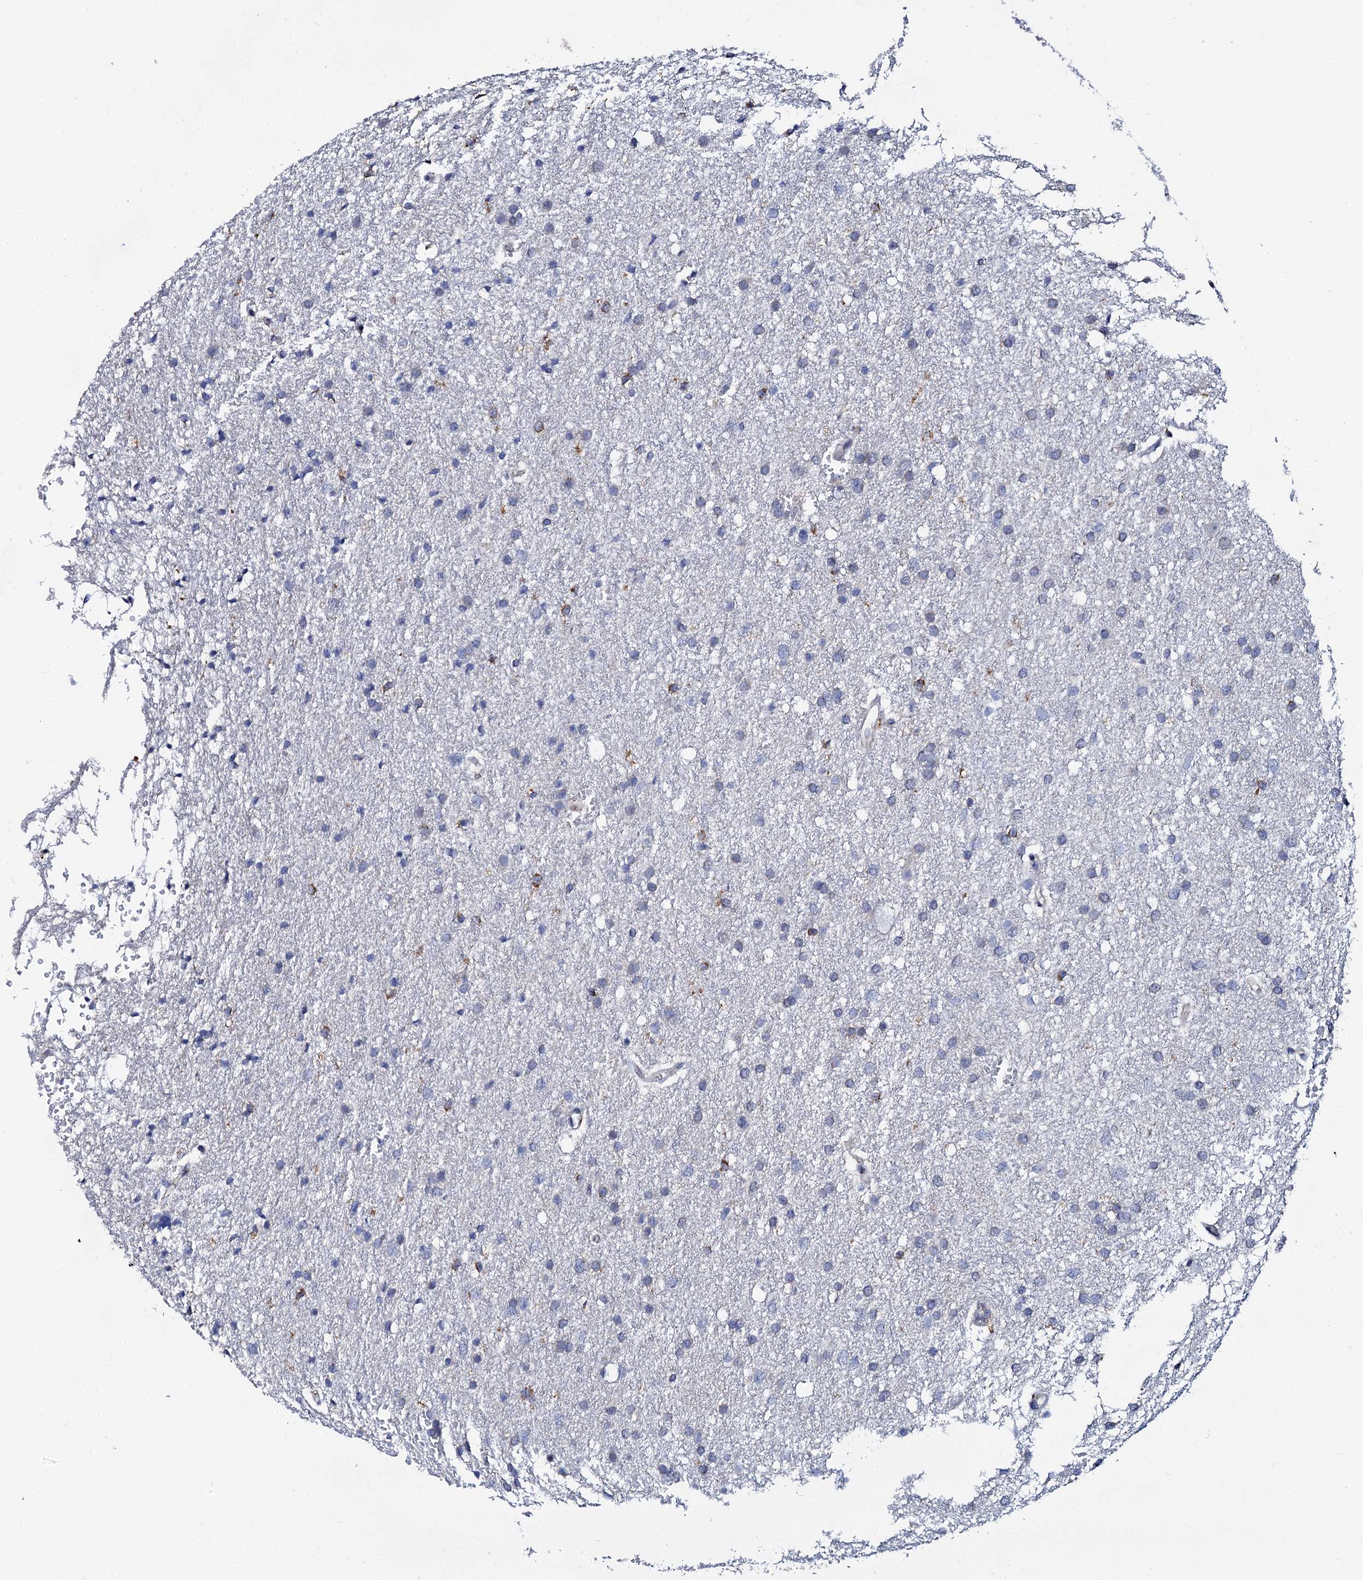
{"staining": {"intensity": "negative", "quantity": "none", "location": "none"}, "tissue": "glioma", "cell_type": "Tumor cells", "image_type": "cancer", "snomed": [{"axis": "morphology", "description": "Glioma, malignant, High grade"}, {"axis": "topography", "description": "Cerebral cortex"}], "caption": "Malignant glioma (high-grade) was stained to show a protein in brown. There is no significant expression in tumor cells.", "gene": "TCIRG1", "patient": {"sex": "female", "age": 36}}